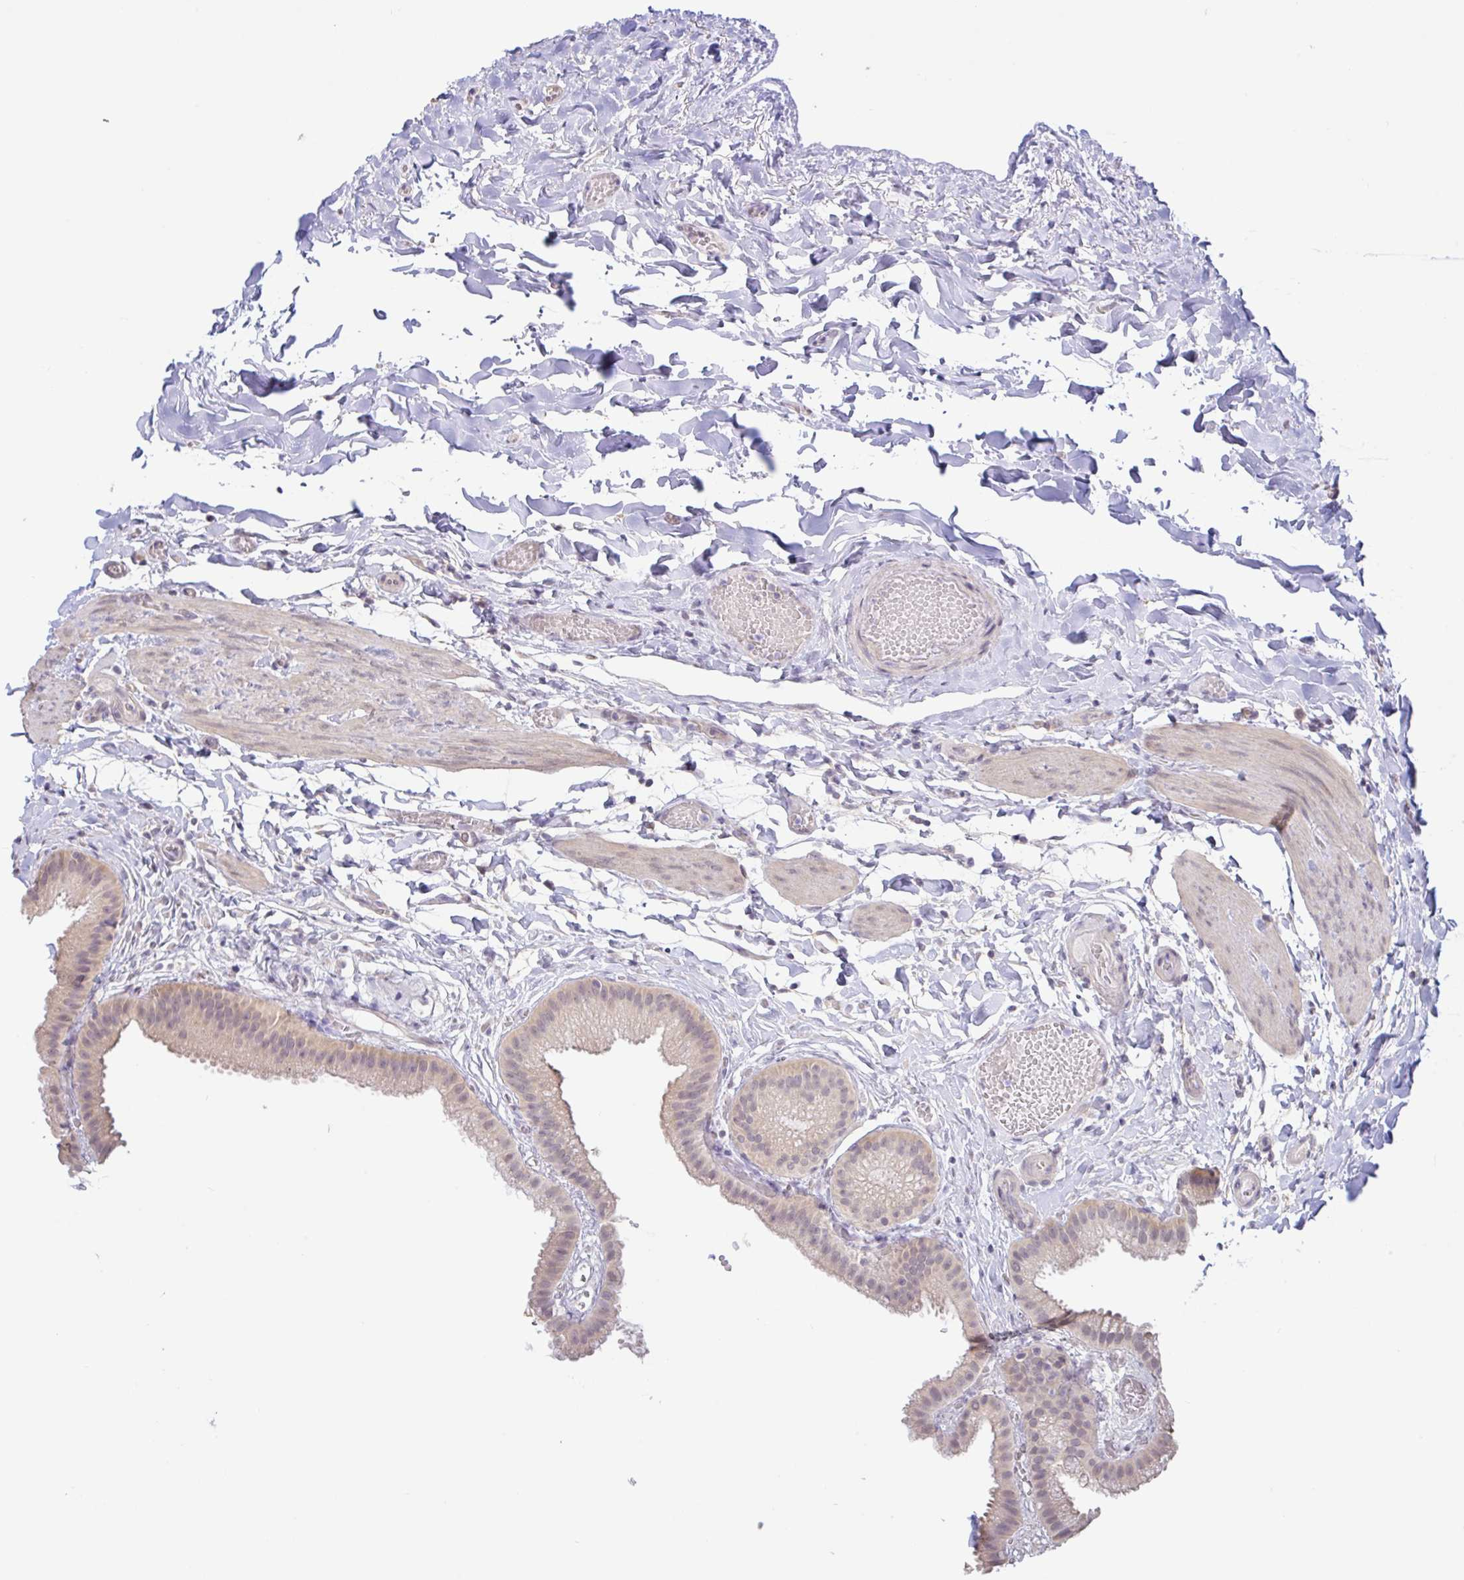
{"staining": {"intensity": "weak", "quantity": "<25%", "location": "cytoplasmic/membranous,nuclear"}, "tissue": "gallbladder", "cell_type": "Glandular cells", "image_type": "normal", "snomed": [{"axis": "morphology", "description": "Normal tissue, NOS"}, {"axis": "topography", "description": "Gallbladder"}], "caption": "A high-resolution photomicrograph shows IHC staining of benign gallbladder, which reveals no significant positivity in glandular cells. (DAB immunohistochemistry (IHC) visualized using brightfield microscopy, high magnification).", "gene": "HYPK", "patient": {"sex": "female", "age": 63}}